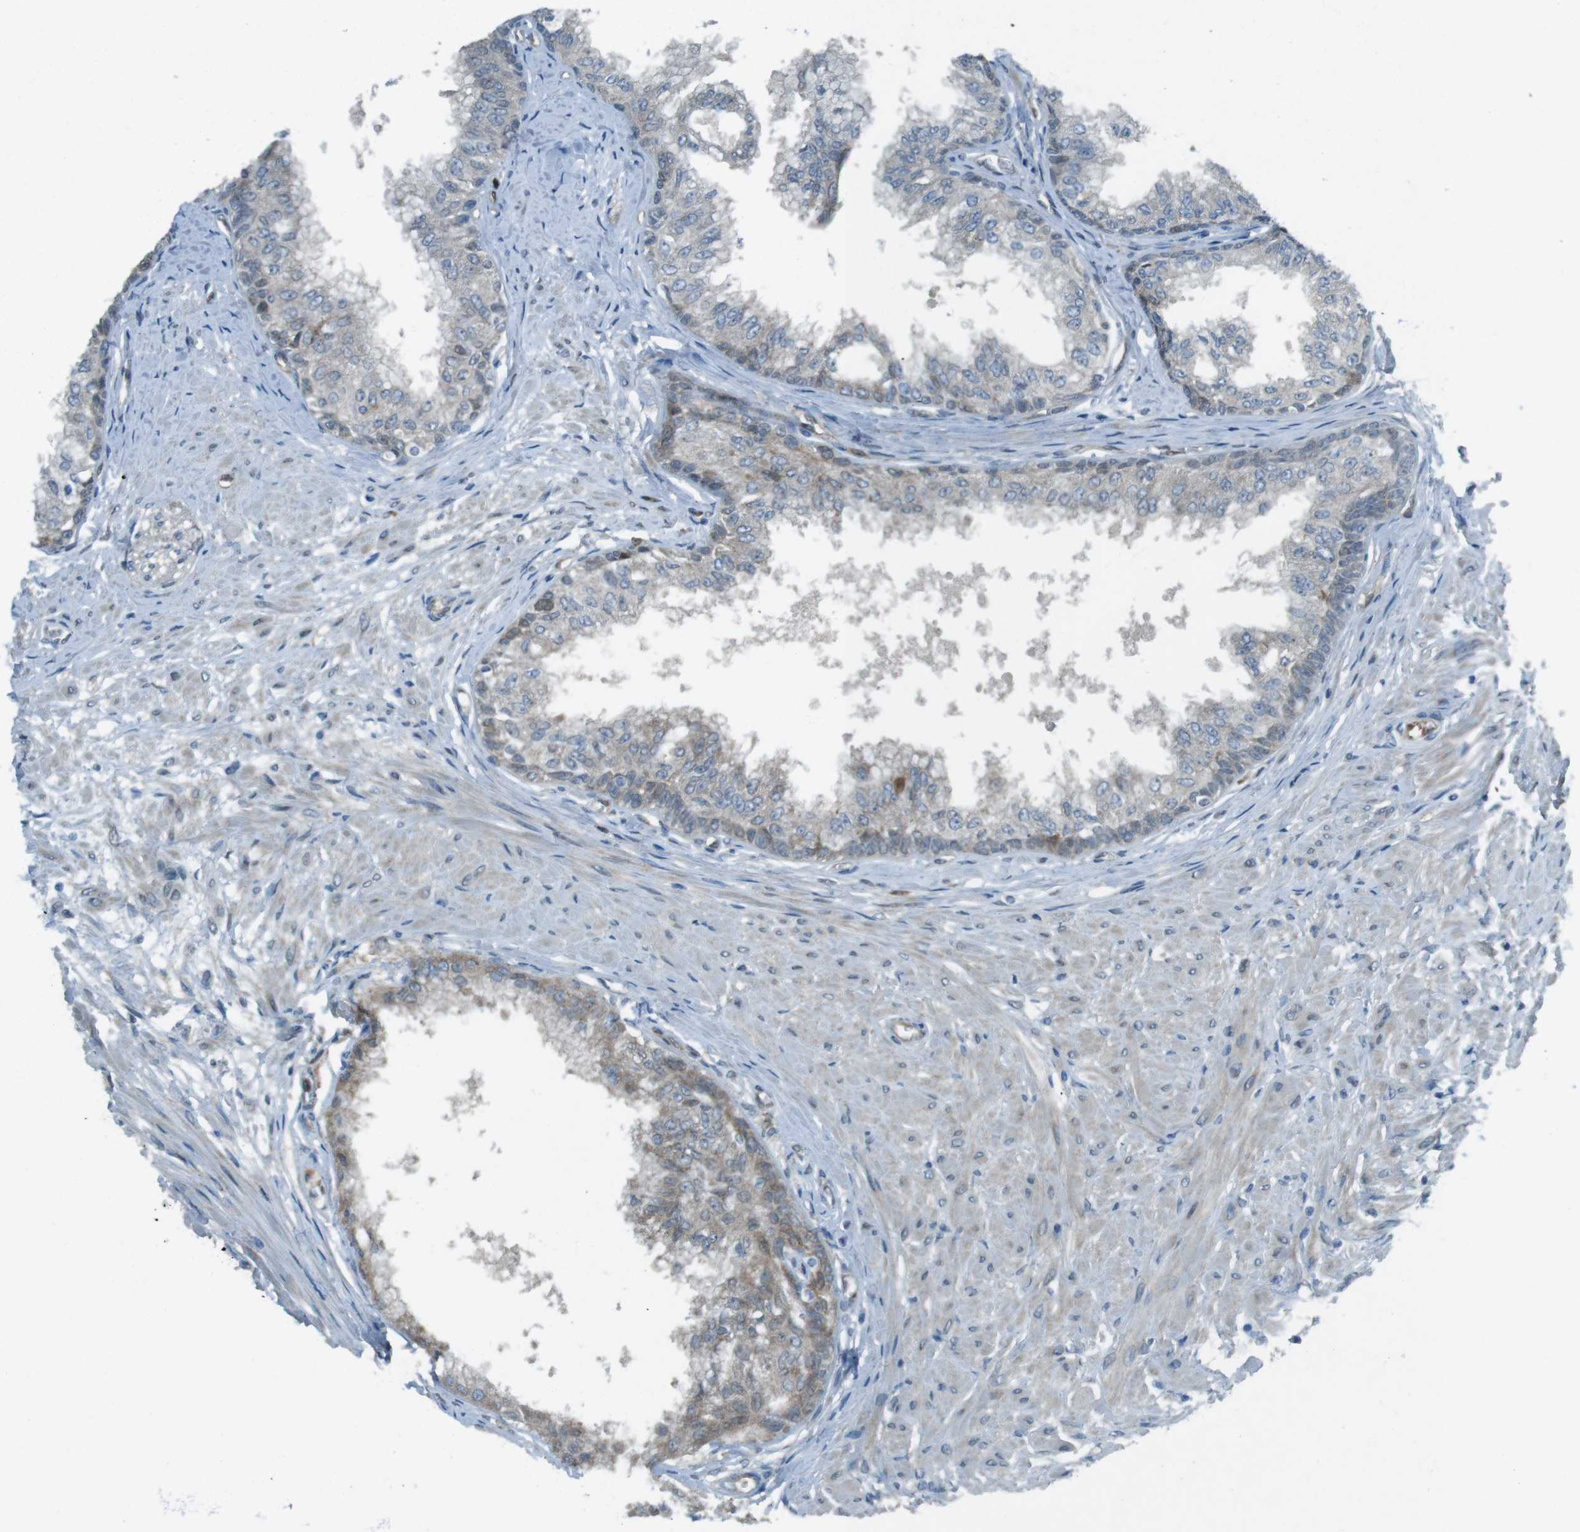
{"staining": {"intensity": "weak", "quantity": "<25%", "location": "cytoplasmic/membranous"}, "tissue": "prostate", "cell_type": "Glandular cells", "image_type": "normal", "snomed": [{"axis": "morphology", "description": "Normal tissue, NOS"}, {"axis": "topography", "description": "Prostate"}, {"axis": "topography", "description": "Seminal veicle"}], "caption": "Histopathology image shows no protein staining in glandular cells of normal prostate. (DAB immunohistochemistry (IHC) with hematoxylin counter stain).", "gene": "MFAP3", "patient": {"sex": "male", "age": 60}}